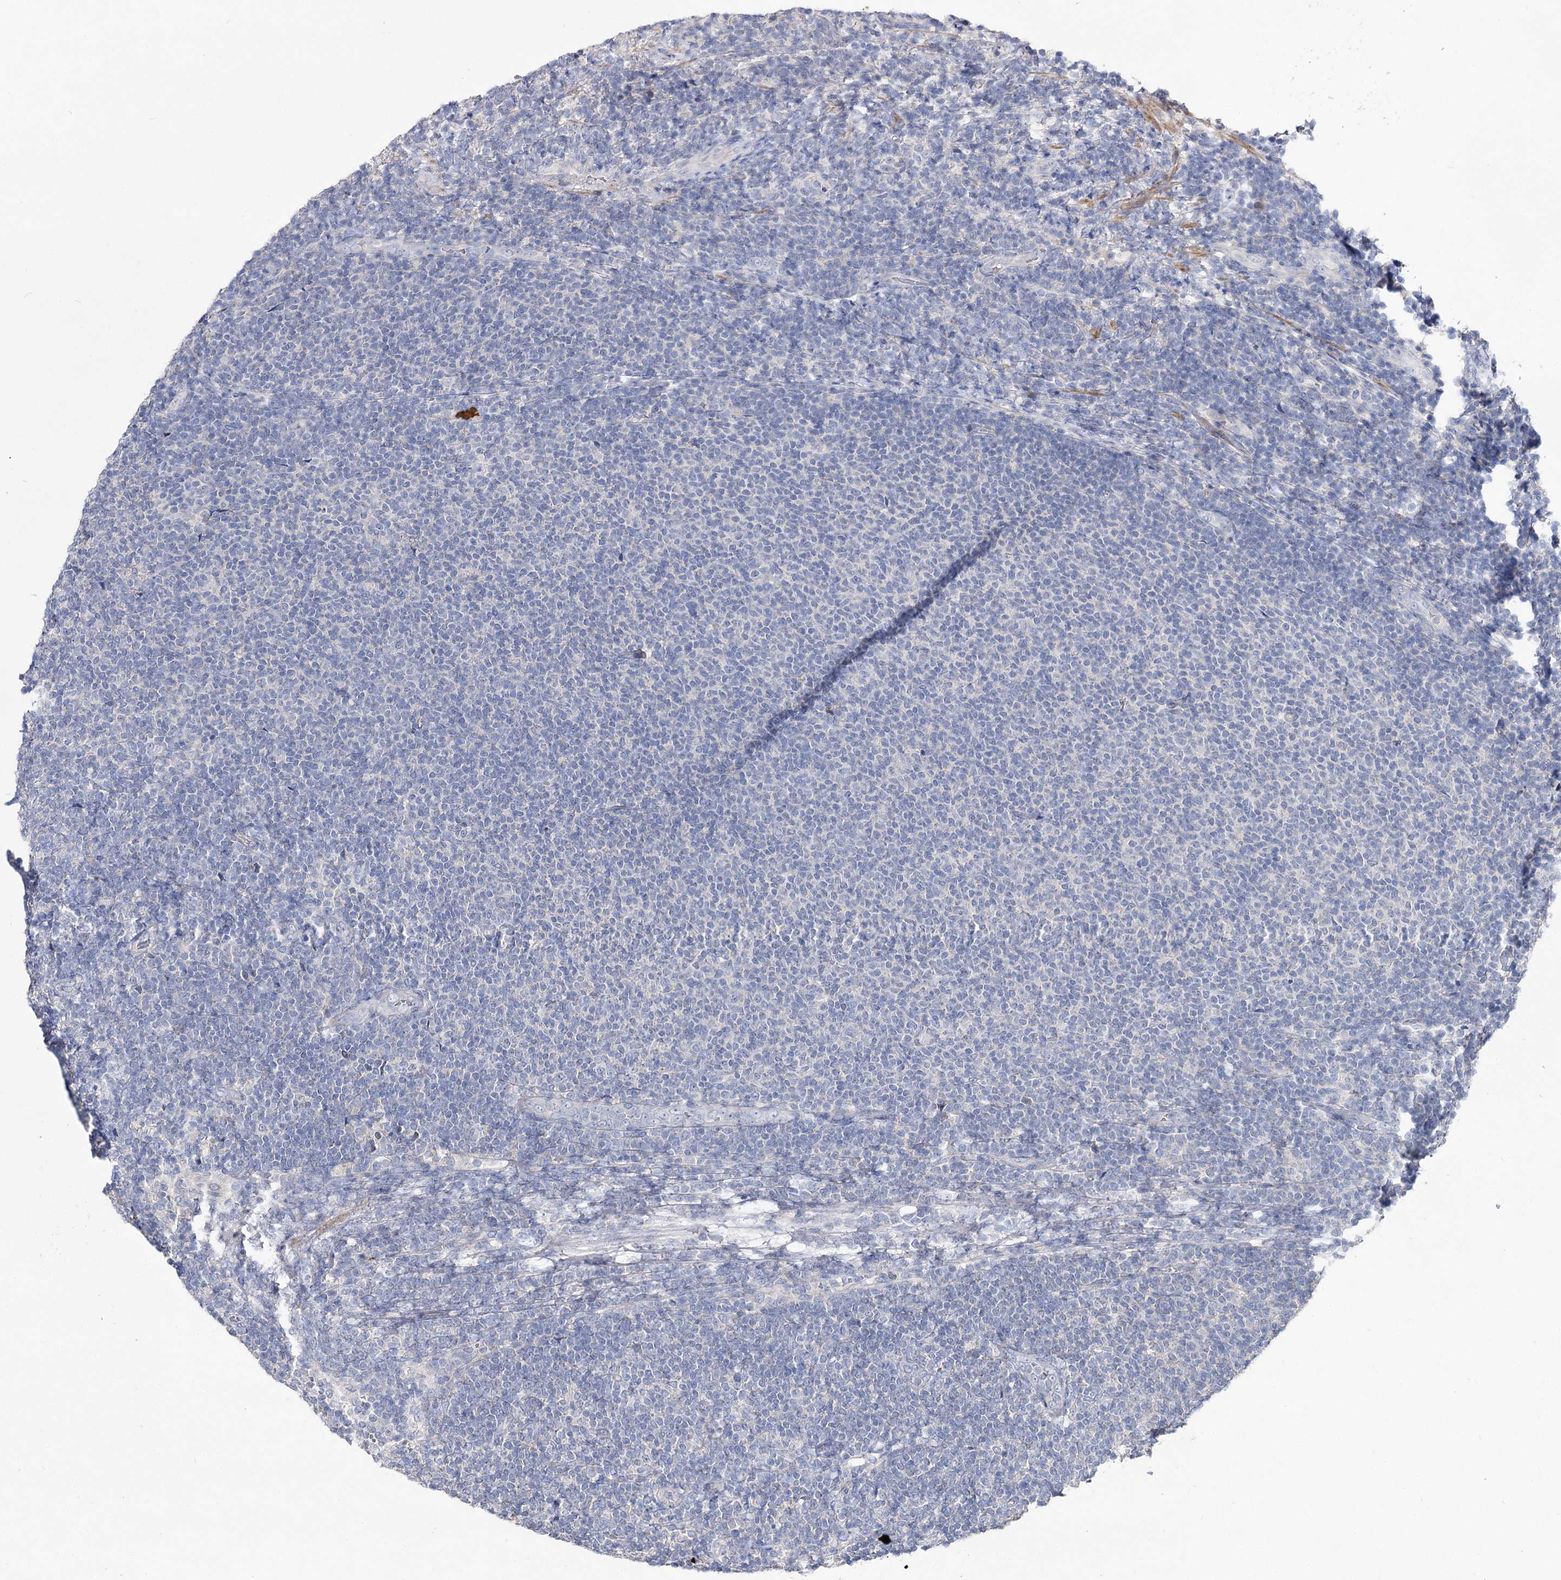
{"staining": {"intensity": "negative", "quantity": "none", "location": "none"}, "tissue": "lymphoma", "cell_type": "Tumor cells", "image_type": "cancer", "snomed": [{"axis": "morphology", "description": "Malignant lymphoma, non-Hodgkin's type, Low grade"}, {"axis": "topography", "description": "Lymph node"}], "caption": "Immunohistochemical staining of human lymphoma exhibits no significant positivity in tumor cells.", "gene": "NRAP", "patient": {"sex": "male", "age": 66}}